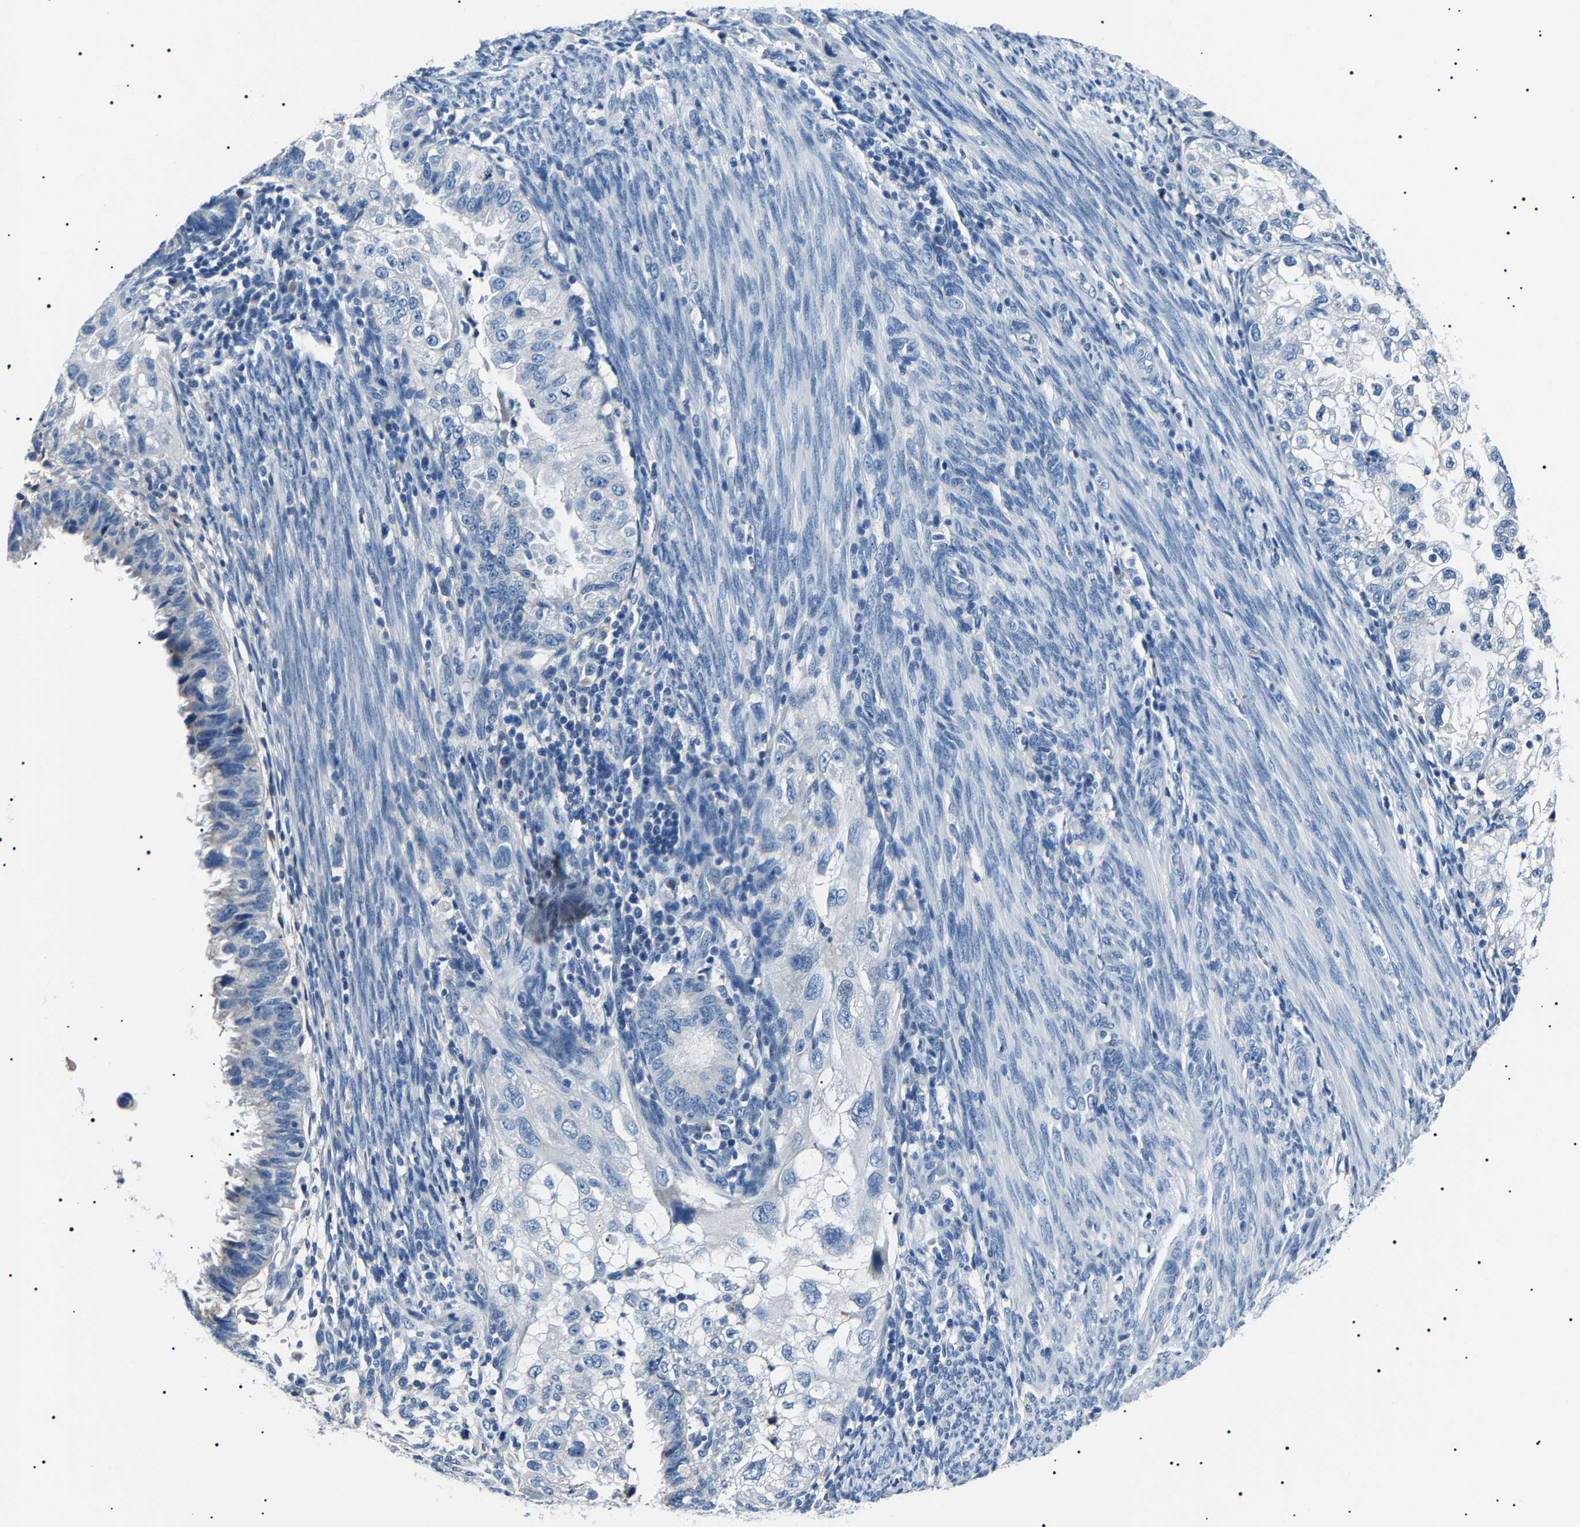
{"staining": {"intensity": "negative", "quantity": "none", "location": "none"}, "tissue": "endometrial cancer", "cell_type": "Tumor cells", "image_type": "cancer", "snomed": [{"axis": "morphology", "description": "Adenocarcinoma, NOS"}, {"axis": "topography", "description": "Endometrium"}], "caption": "Immunohistochemistry (IHC) of human endometrial adenocarcinoma displays no positivity in tumor cells. (Stains: DAB IHC with hematoxylin counter stain, Microscopy: brightfield microscopy at high magnification).", "gene": "KLK15", "patient": {"sex": "female", "age": 85}}